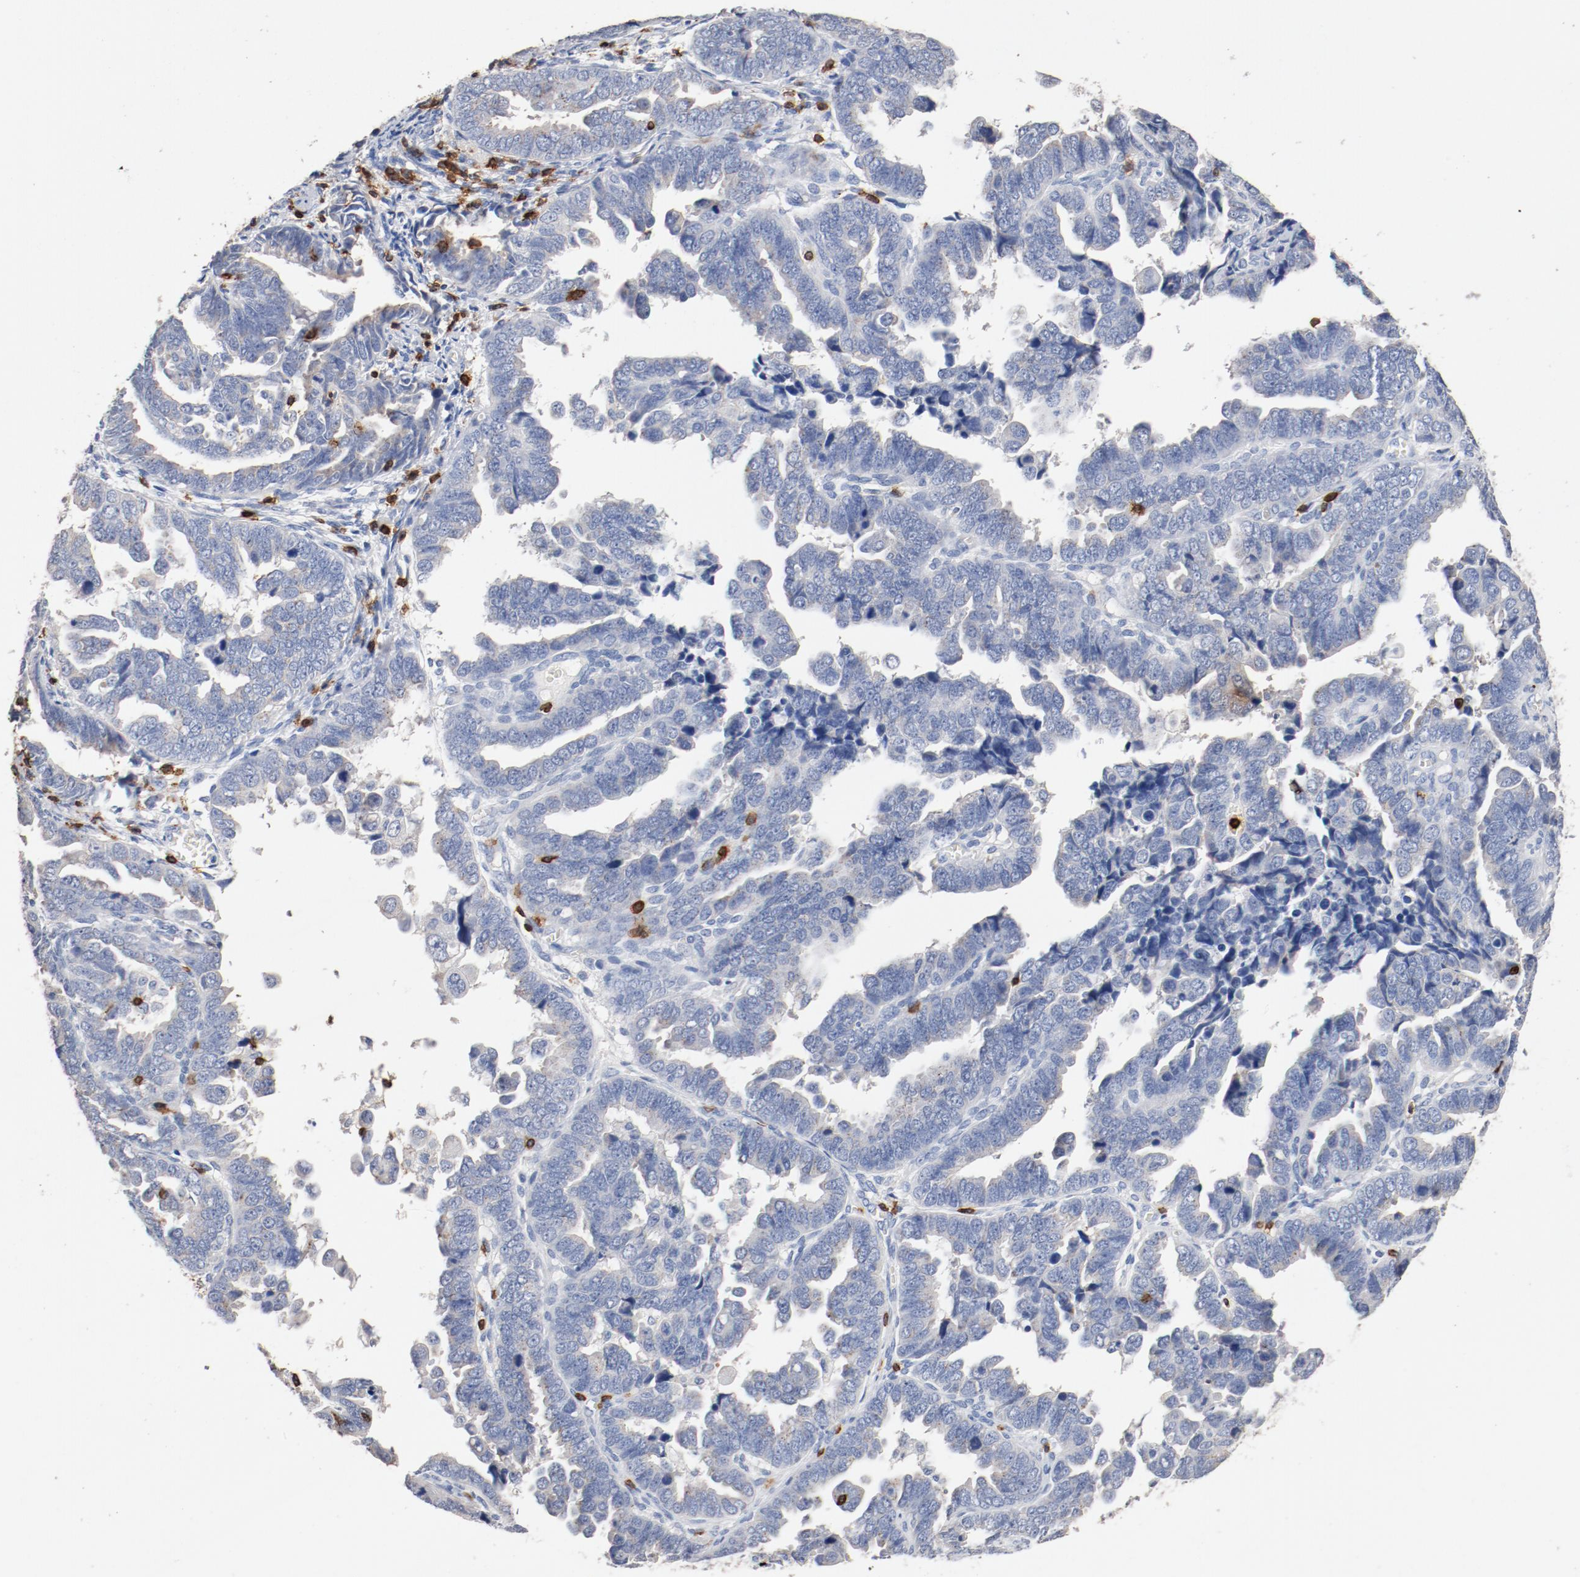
{"staining": {"intensity": "negative", "quantity": "none", "location": "none"}, "tissue": "endometrial cancer", "cell_type": "Tumor cells", "image_type": "cancer", "snomed": [{"axis": "morphology", "description": "Adenocarcinoma, NOS"}, {"axis": "topography", "description": "Endometrium"}], "caption": "The image demonstrates no significant expression in tumor cells of endometrial cancer (adenocarcinoma). The staining is performed using DAB brown chromogen with nuclei counter-stained in using hematoxylin.", "gene": "CD247", "patient": {"sex": "female", "age": 75}}